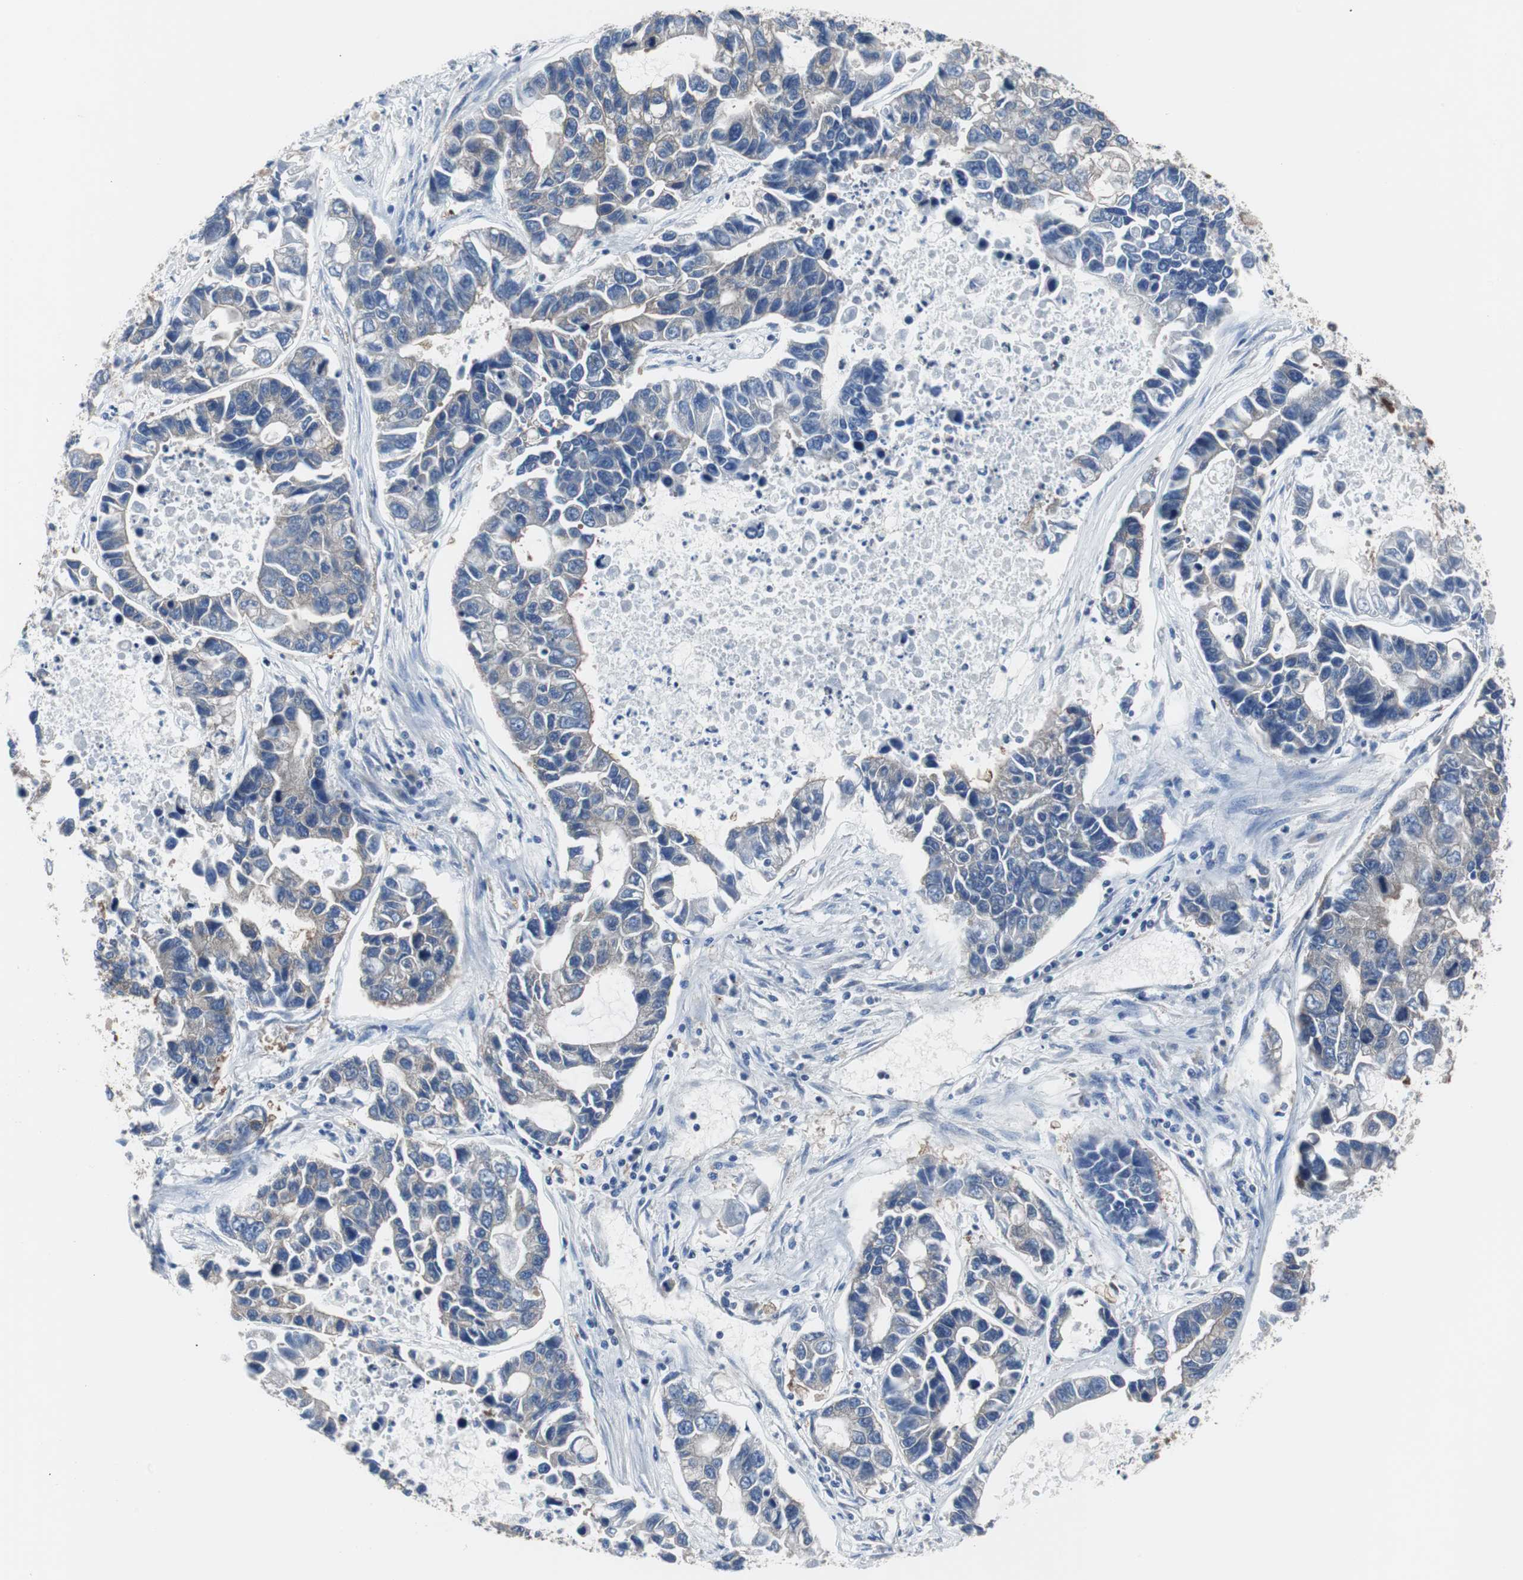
{"staining": {"intensity": "weak", "quantity": "25%-75%", "location": "cytoplasmic/membranous"}, "tissue": "lung cancer", "cell_type": "Tumor cells", "image_type": "cancer", "snomed": [{"axis": "morphology", "description": "Adenocarcinoma, NOS"}, {"axis": "topography", "description": "Lung"}], "caption": "An immunohistochemistry micrograph of neoplastic tissue is shown. Protein staining in brown shows weak cytoplasmic/membranous positivity in adenocarcinoma (lung) within tumor cells. The staining was performed using DAB (3,3'-diaminobenzidine) to visualize the protein expression in brown, while the nuclei were stained in blue with hematoxylin (Magnification: 20x).", "gene": "BRAF", "patient": {"sex": "female", "age": 51}}